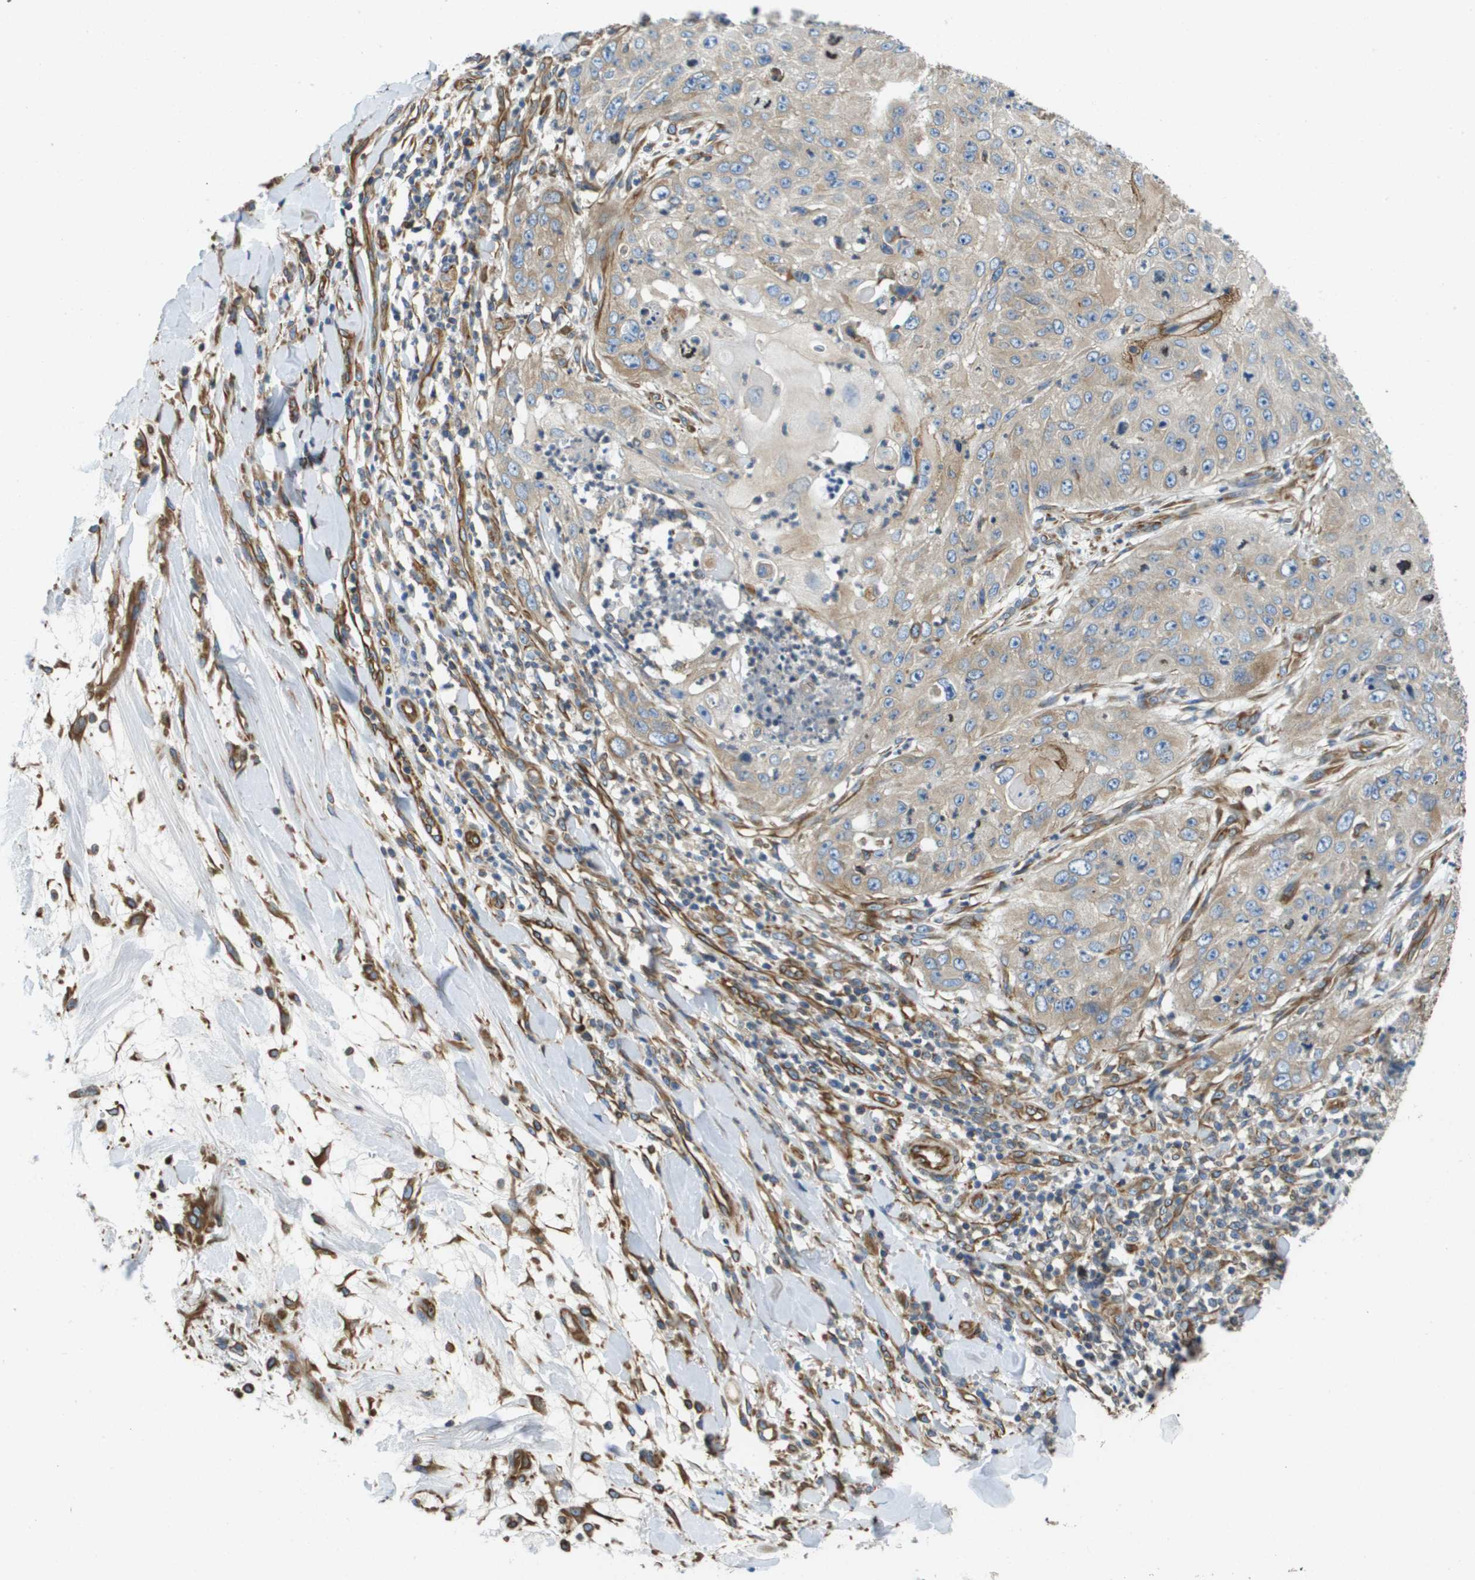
{"staining": {"intensity": "weak", "quantity": ">75%", "location": "cytoplasmic/membranous"}, "tissue": "skin cancer", "cell_type": "Tumor cells", "image_type": "cancer", "snomed": [{"axis": "morphology", "description": "Squamous cell carcinoma, NOS"}, {"axis": "topography", "description": "Skin"}], "caption": "A brown stain highlights weak cytoplasmic/membranous positivity of a protein in skin cancer tumor cells.", "gene": "HSD17B12", "patient": {"sex": "female", "age": 80}}